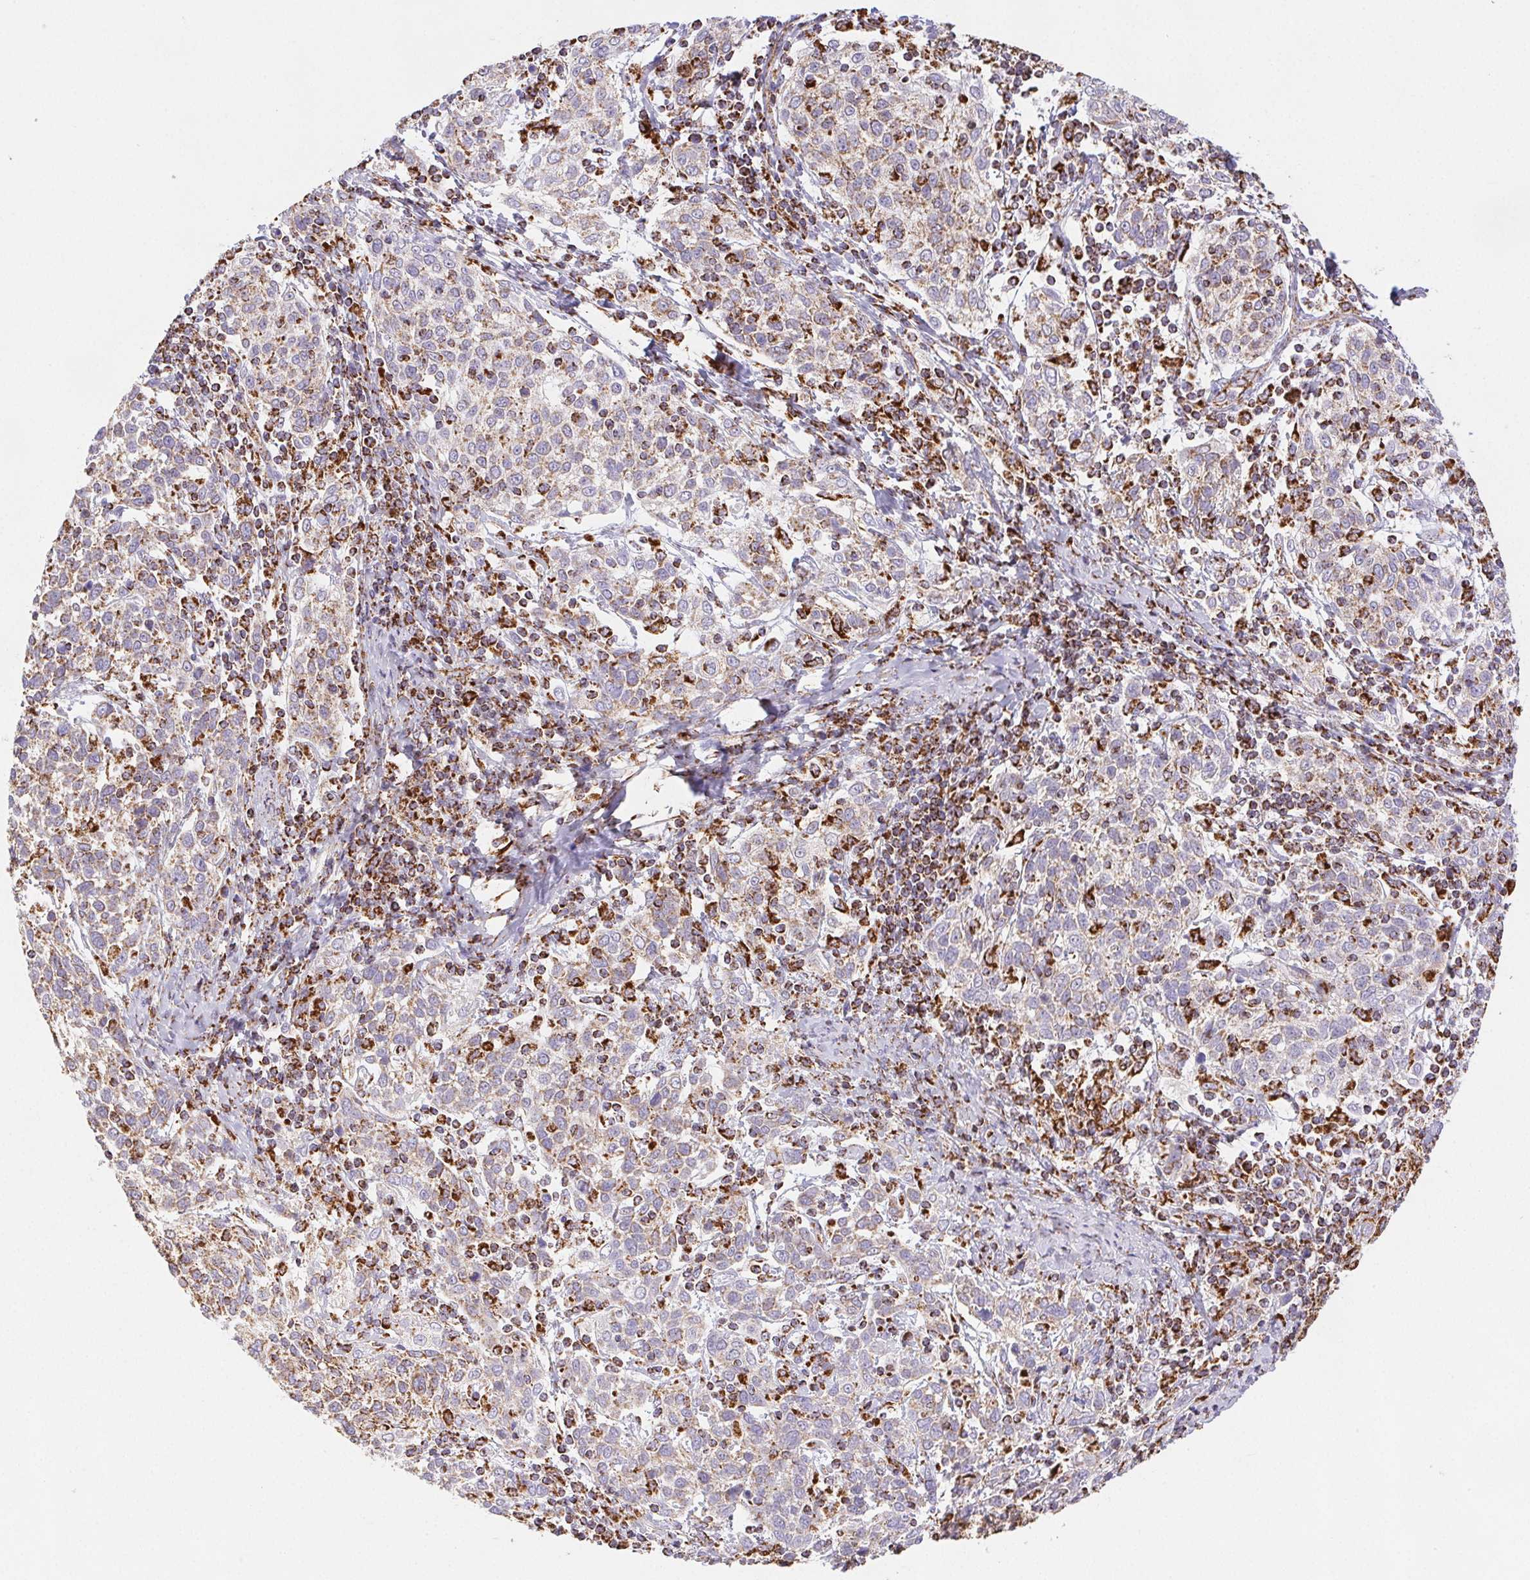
{"staining": {"intensity": "weak", "quantity": ">75%", "location": "cytoplasmic/membranous"}, "tissue": "cervical cancer", "cell_type": "Tumor cells", "image_type": "cancer", "snomed": [{"axis": "morphology", "description": "Squamous cell carcinoma, NOS"}, {"axis": "topography", "description": "Cervix"}], "caption": "A histopathology image of squamous cell carcinoma (cervical) stained for a protein exhibits weak cytoplasmic/membranous brown staining in tumor cells. The staining was performed using DAB (3,3'-diaminobenzidine) to visualize the protein expression in brown, while the nuclei were stained in blue with hematoxylin (Magnification: 20x).", "gene": "NIPSNAP2", "patient": {"sex": "female", "age": 61}}